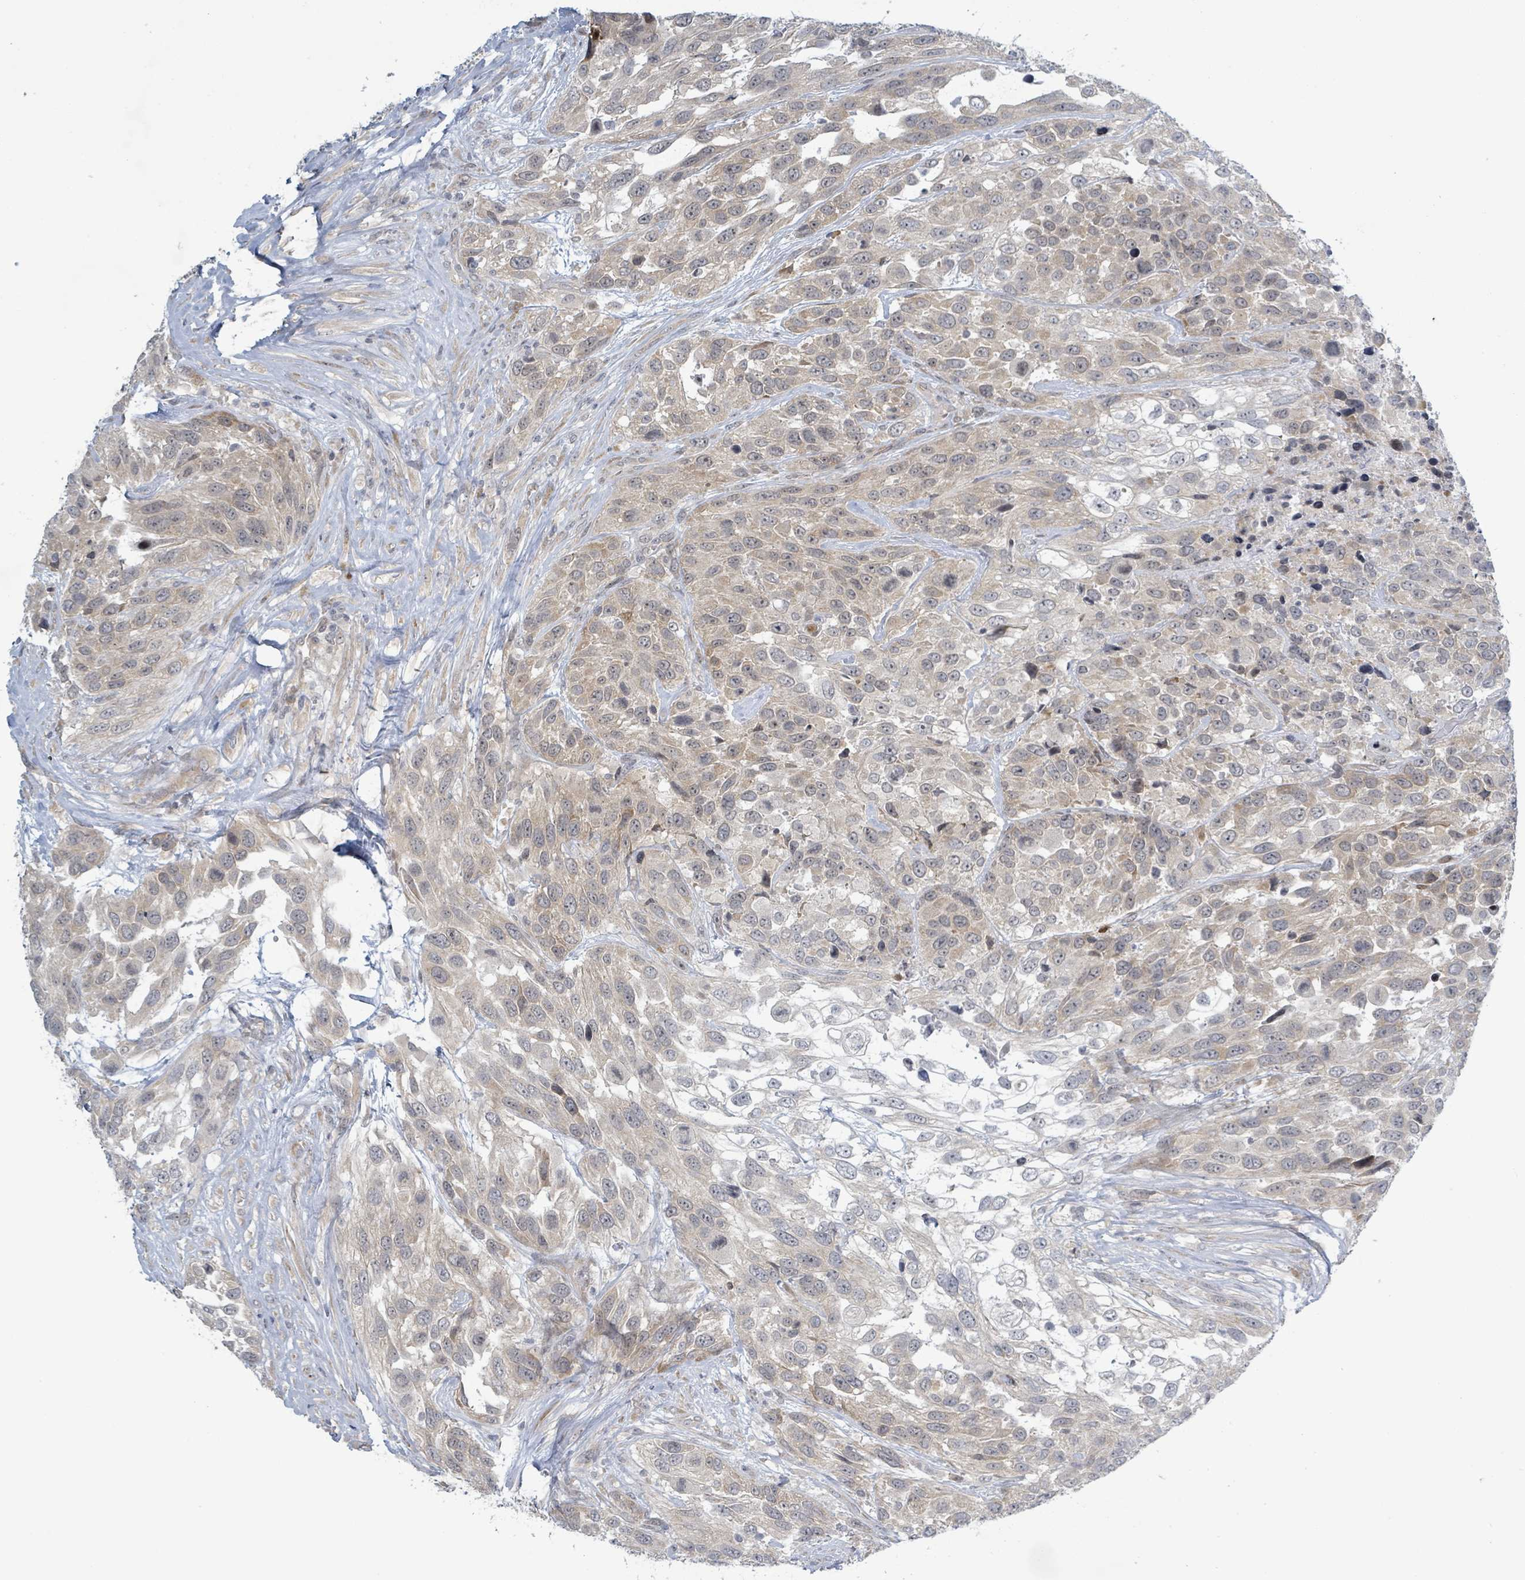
{"staining": {"intensity": "weak", "quantity": "25%-75%", "location": "cytoplasmic/membranous"}, "tissue": "urothelial cancer", "cell_type": "Tumor cells", "image_type": "cancer", "snomed": [{"axis": "morphology", "description": "Urothelial carcinoma, High grade"}, {"axis": "topography", "description": "Urinary bladder"}], "caption": "Urothelial cancer was stained to show a protein in brown. There is low levels of weak cytoplasmic/membranous staining in about 25%-75% of tumor cells. The protein of interest is shown in brown color, while the nuclei are stained blue.", "gene": "RPL32", "patient": {"sex": "female", "age": 70}}